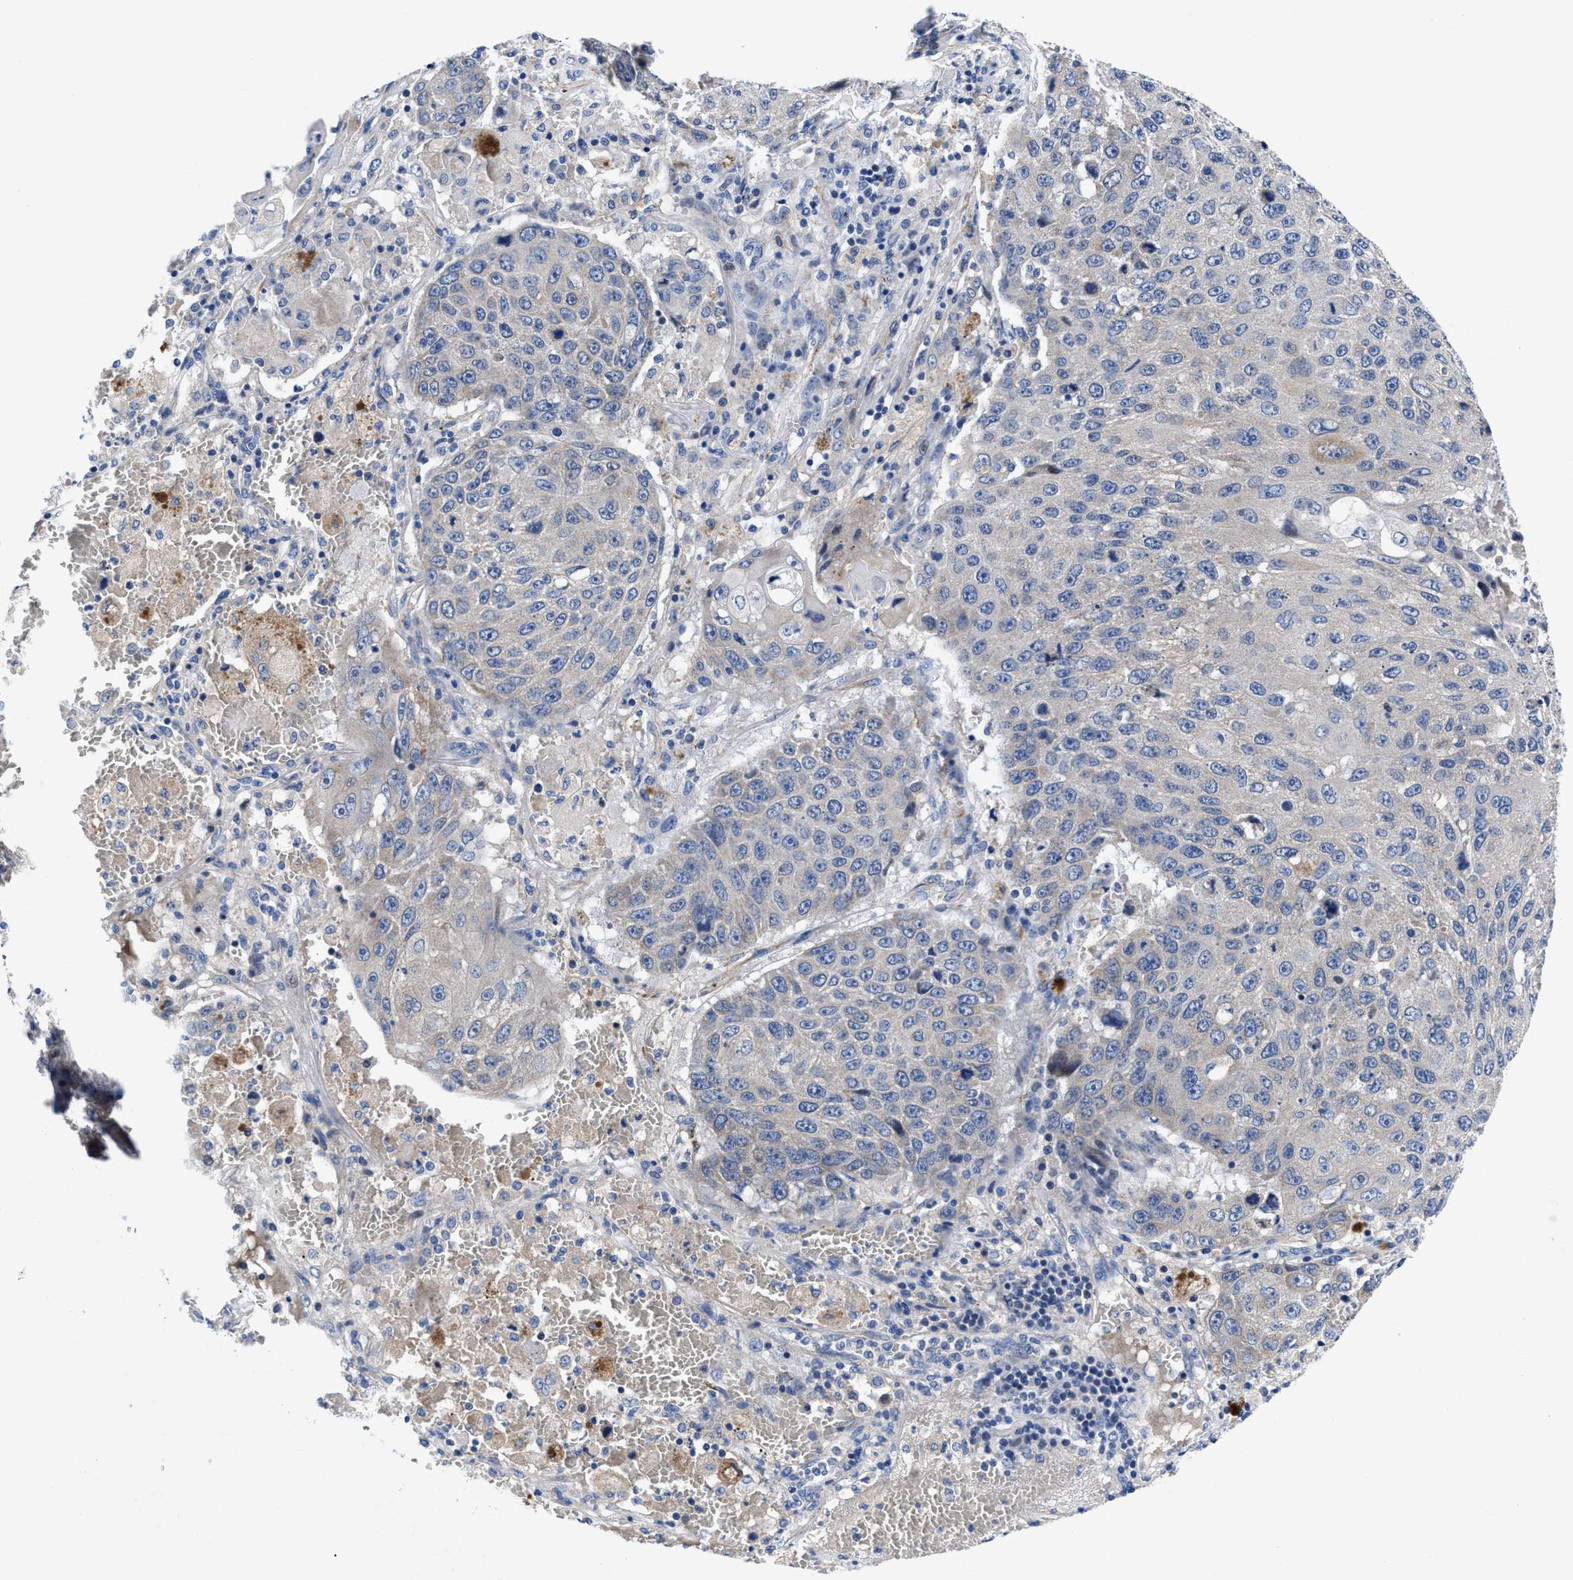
{"staining": {"intensity": "negative", "quantity": "none", "location": "none"}, "tissue": "lung cancer", "cell_type": "Tumor cells", "image_type": "cancer", "snomed": [{"axis": "morphology", "description": "Squamous cell carcinoma, NOS"}, {"axis": "topography", "description": "Lung"}], "caption": "The histopathology image exhibits no staining of tumor cells in lung cancer (squamous cell carcinoma).", "gene": "DHRS13", "patient": {"sex": "male", "age": 61}}